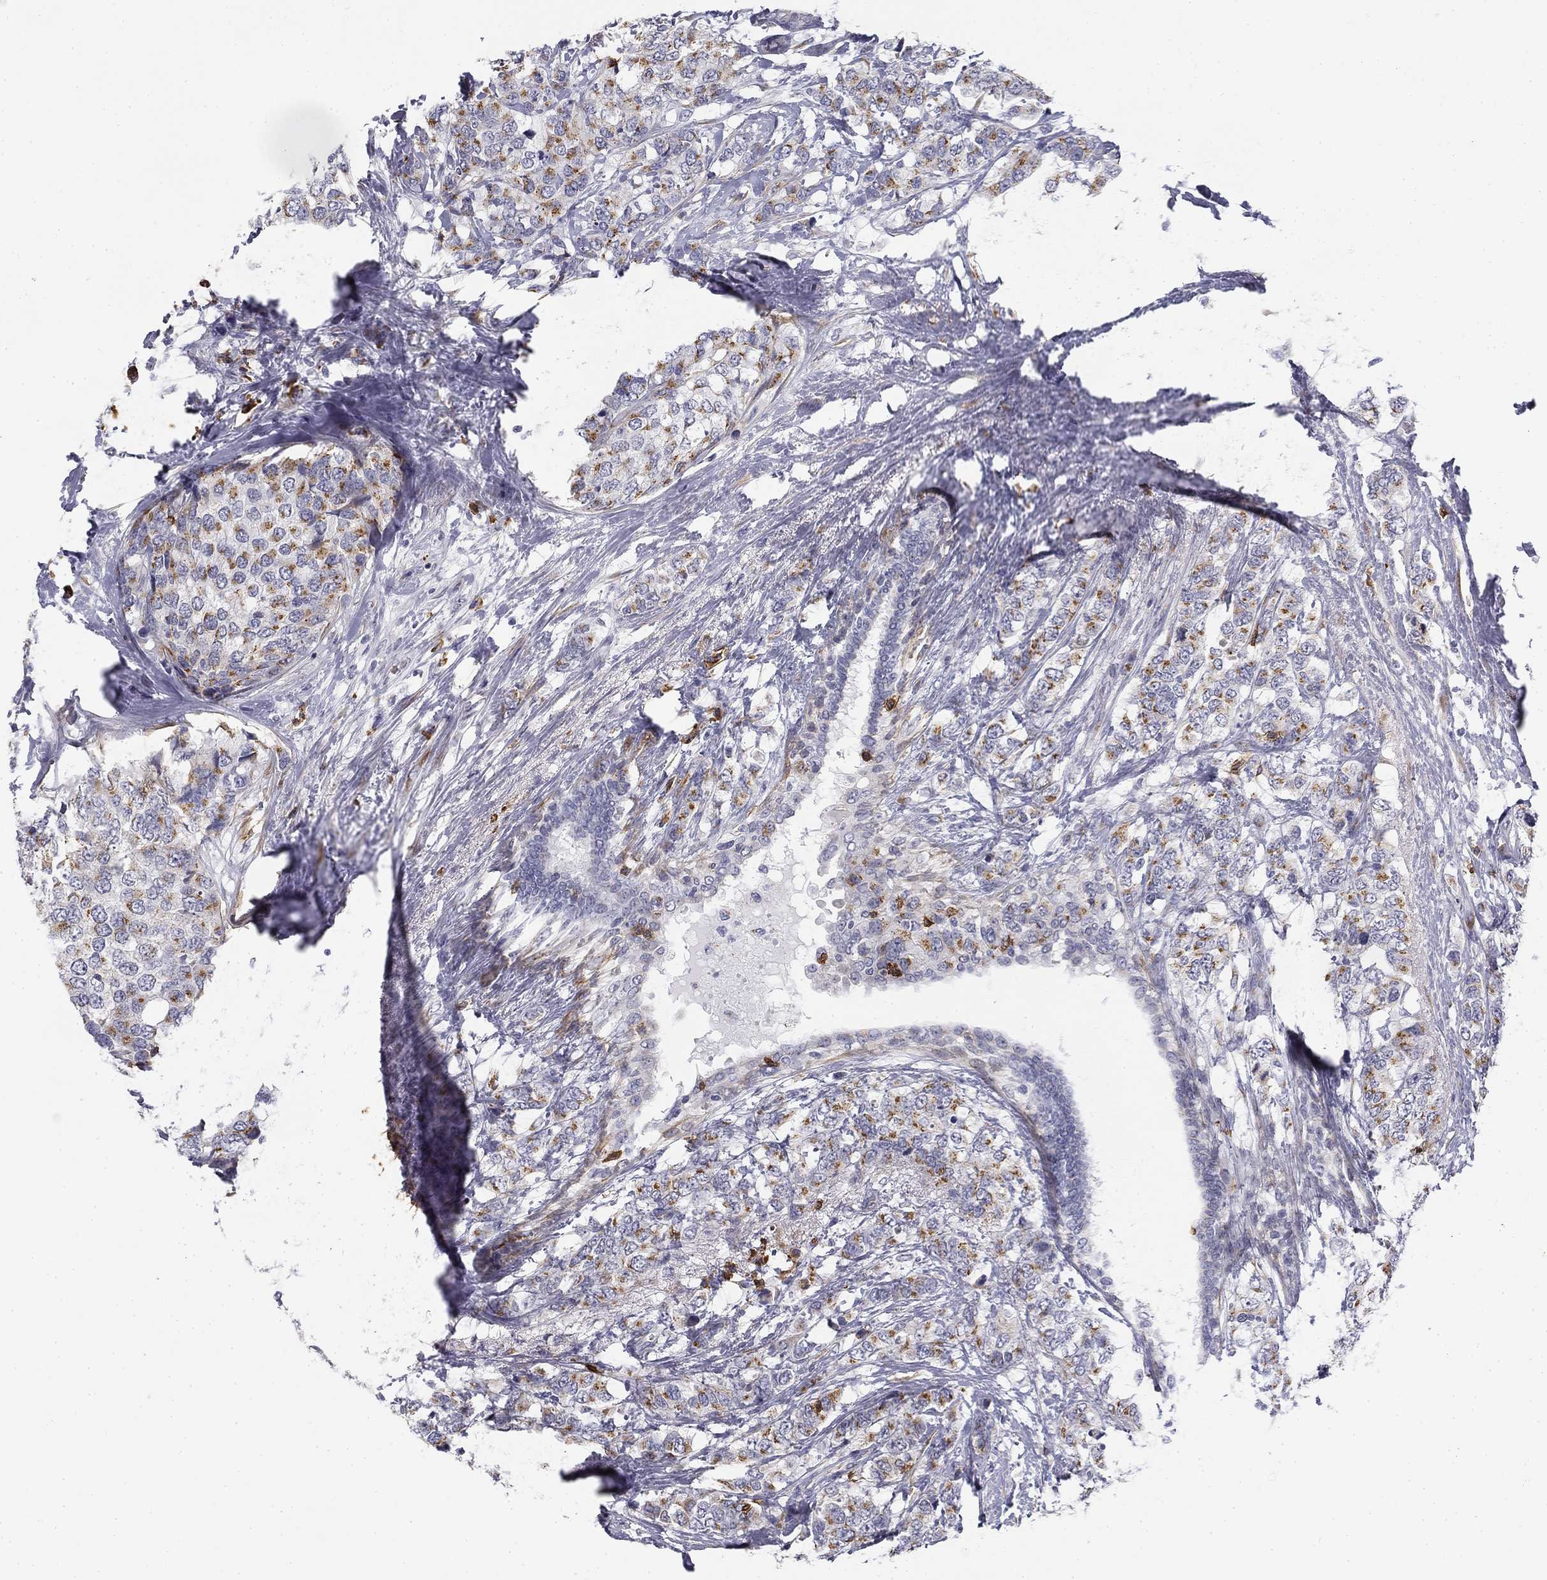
{"staining": {"intensity": "moderate", "quantity": "25%-75%", "location": "cytoplasmic/membranous"}, "tissue": "breast cancer", "cell_type": "Tumor cells", "image_type": "cancer", "snomed": [{"axis": "morphology", "description": "Lobular carcinoma"}, {"axis": "topography", "description": "Breast"}], "caption": "Breast cancer (lobular carcinoma) tissue demonstrates moderate cytoplasmic/membranous expression in about 25%-75% of tumor cells", "gene": "TRAT1", "patient": {"sex": "female", "age": 59}}